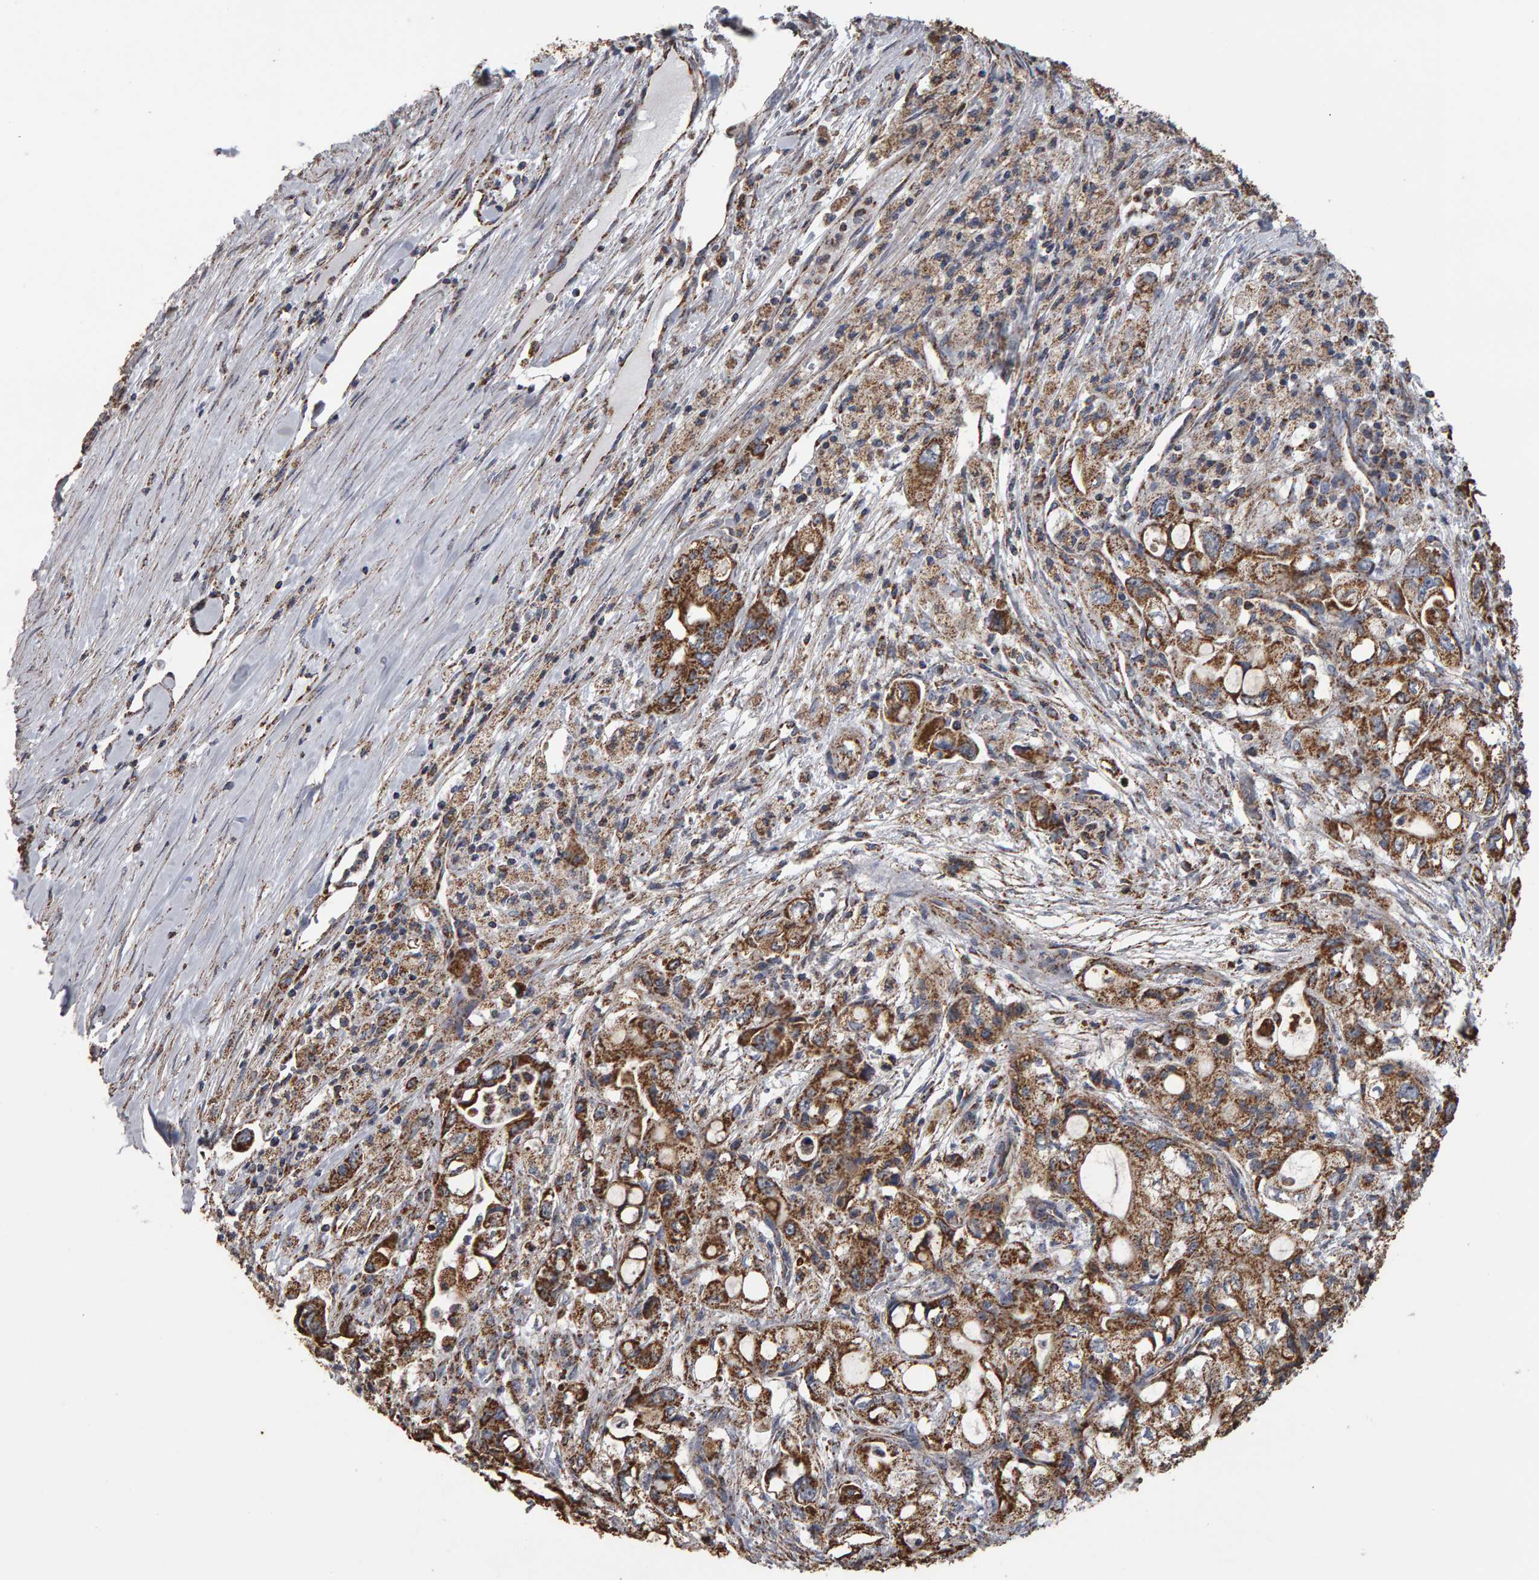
{"staining": {"intensity": "strong", "quantity": ">75%", "location": "cytoplasmic/membranous"}, "tissue": "pancreatic cancer", "cell_type": "Tumor cells", "image_type": "cancer", "snomed": [{"axis": "morphology", "description": "Adenocarcinoma, NOS"}, {"axis": "topography", "description": "Pancreas"}], "caption": "Tumor cells show high levels of strong cytoplasmic/membranous positivity in approximately >75% of cells in adenocarcinoma (pancreatic).", "gene": "TOM1L1", "patient": {"sex": "male", "age": 79}}